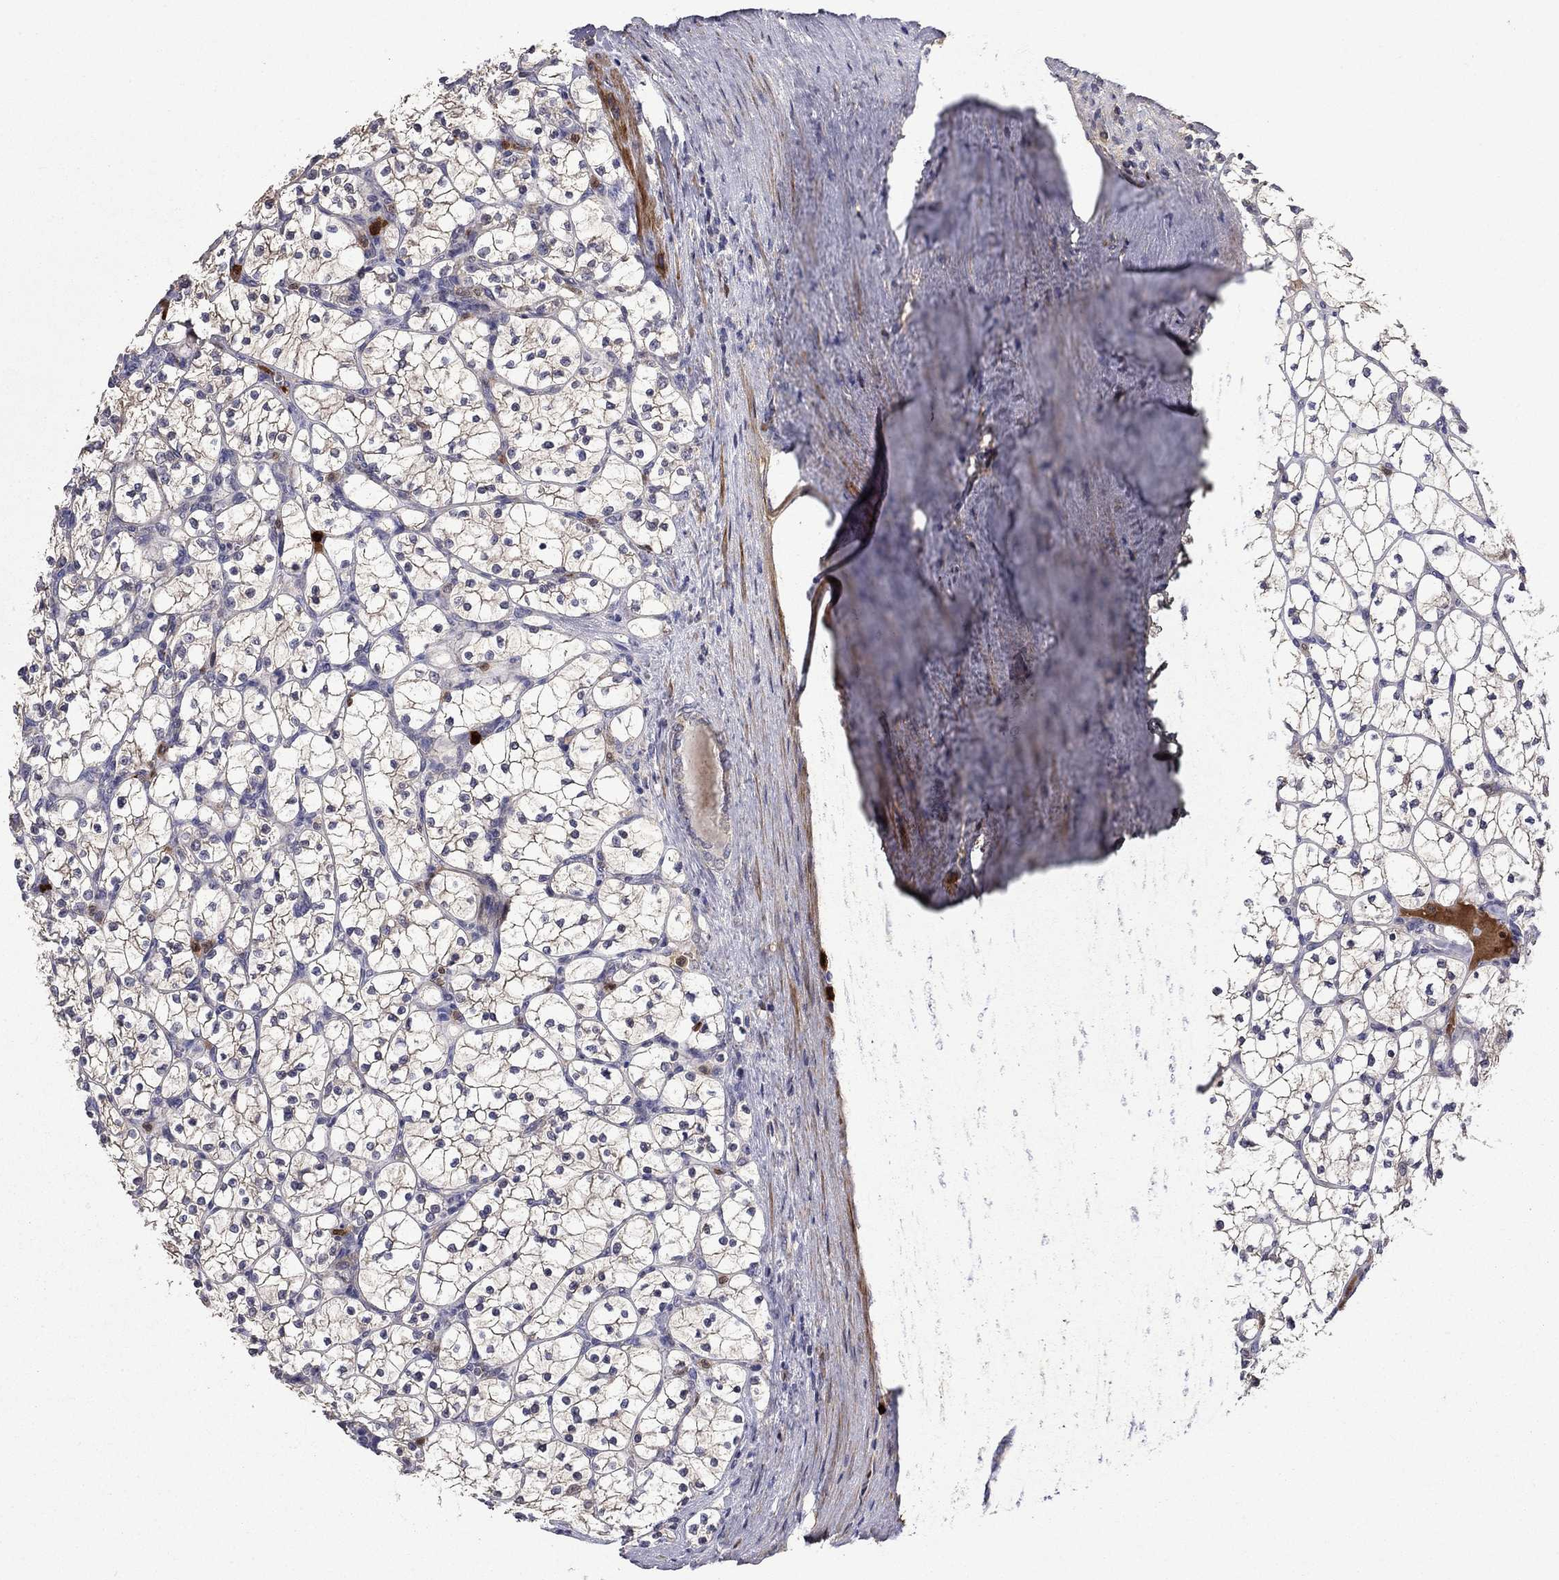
{"staining": {"intensity": "weak", "quantity": "25%-75%", "location": "cytoplasmic/membranous"}, "tissue": "renal cancer", "cell_type": "Tumor cells", "image_type": "cancer", "snomed": [{"axis": "morphology", "description": "Adenocarcinoma, NOS"}, {"axis": "topography", "description": "Kidney"}], "caption": "About 25%-75% of tumor cells in human renal cancer show weak cytoplasmic/membranous protein staining as visualized by brown immunohistochemical staining.", "gene": "SATB1", "patient": {"sex": "female", "age": 89}}